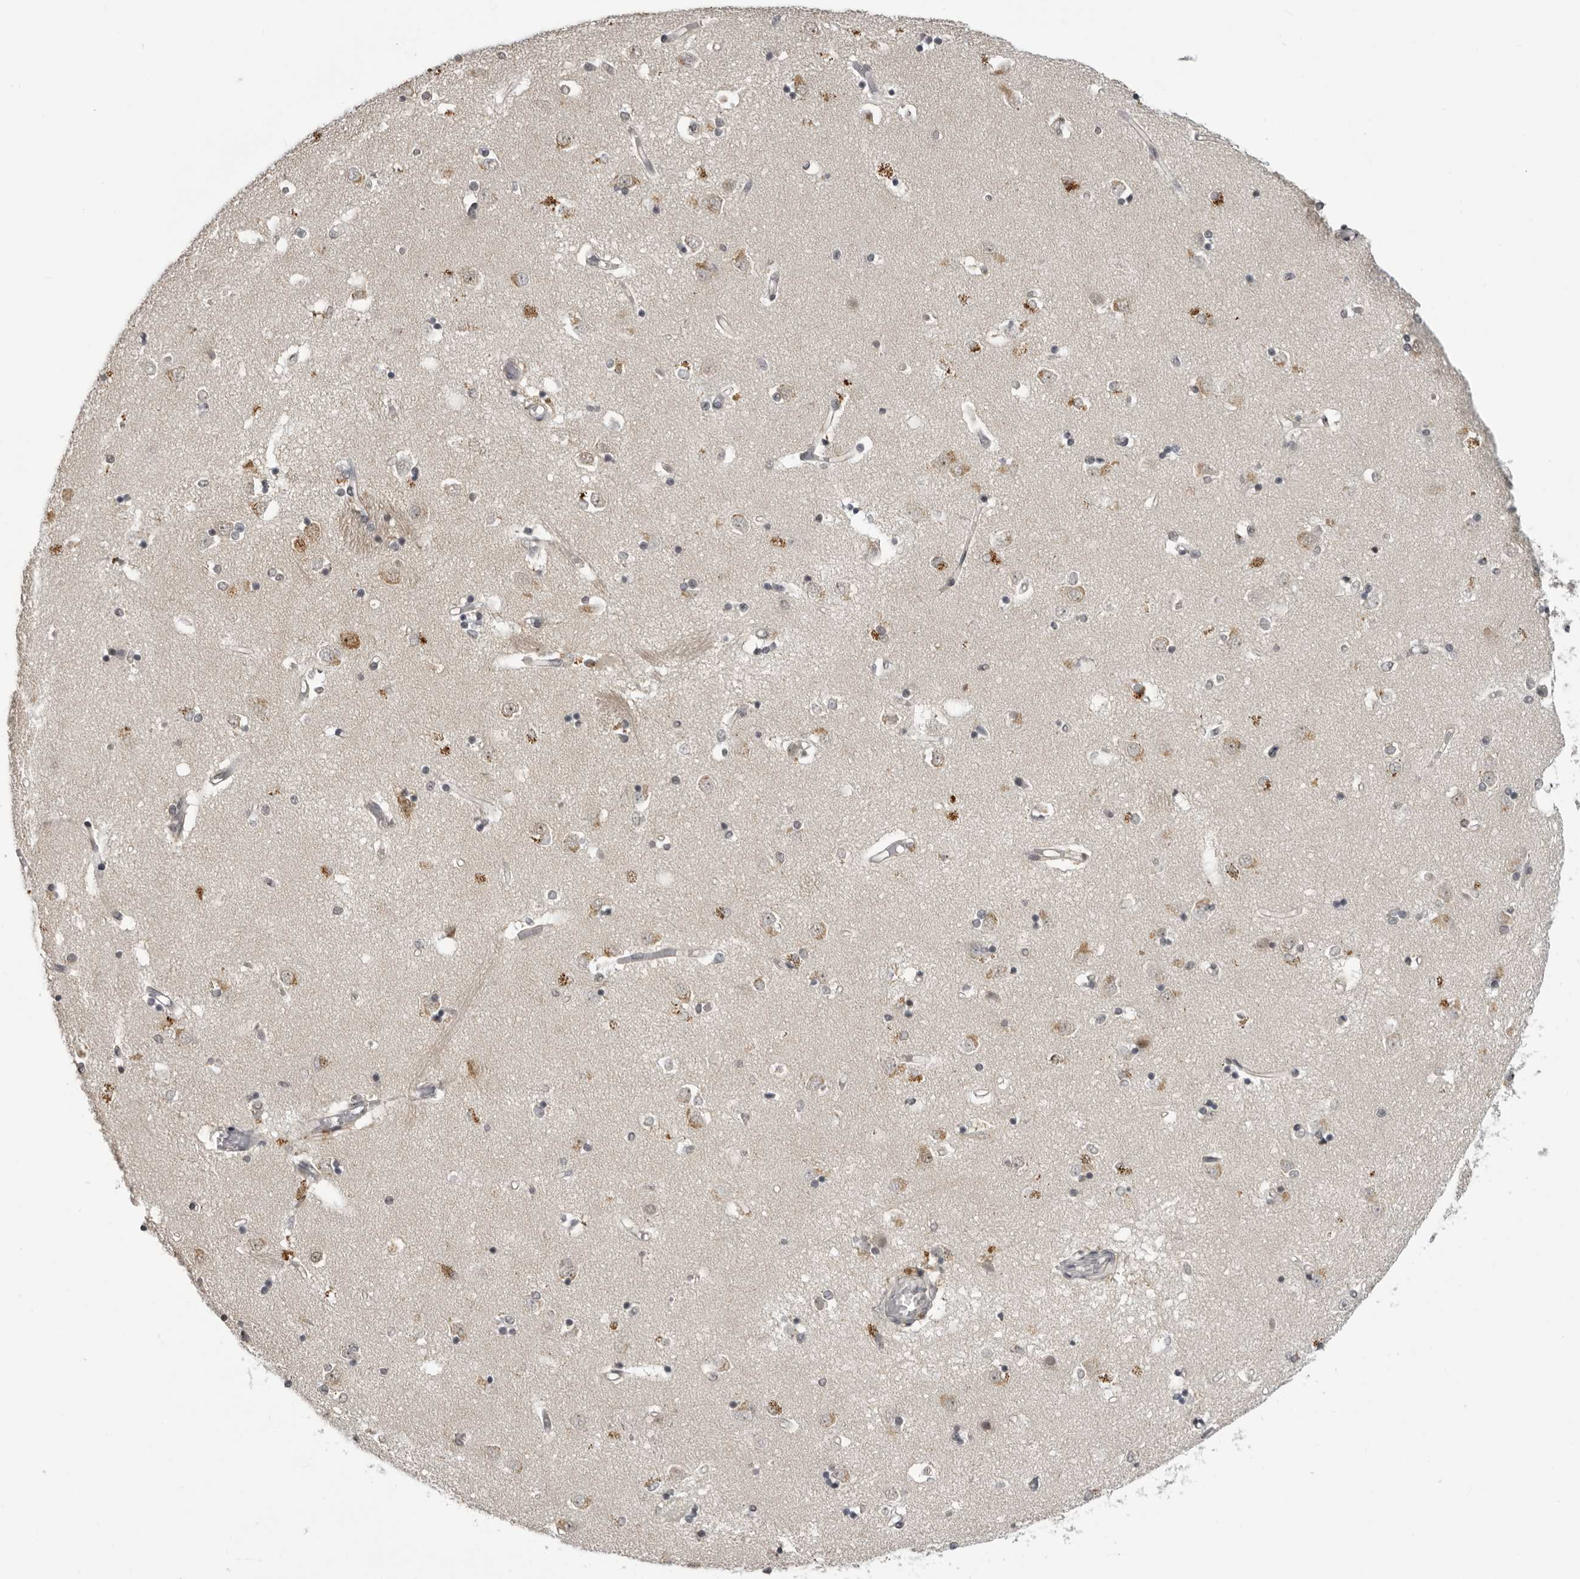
{"staining": {"intensity": "moderate", "quantity": "<25%", "location": "cytoplasmic/membranous"}, "tissue": "caudate", "cell_type": "Glial cells", "image_type": "normal", "snomed": [{"axis": "morphology", "description": "Normal tissue, NOS"}, {"axis": "topography", "description": "Lateral ventricle wall"}], "caption": "Immunohistochemical staining of benign caudate displays moderate cytoplasmic/membranous protein expression in approximately <25% of glial cells.", "gene": "PDCL3", "patient": {"sex": "male", "age": 45}}